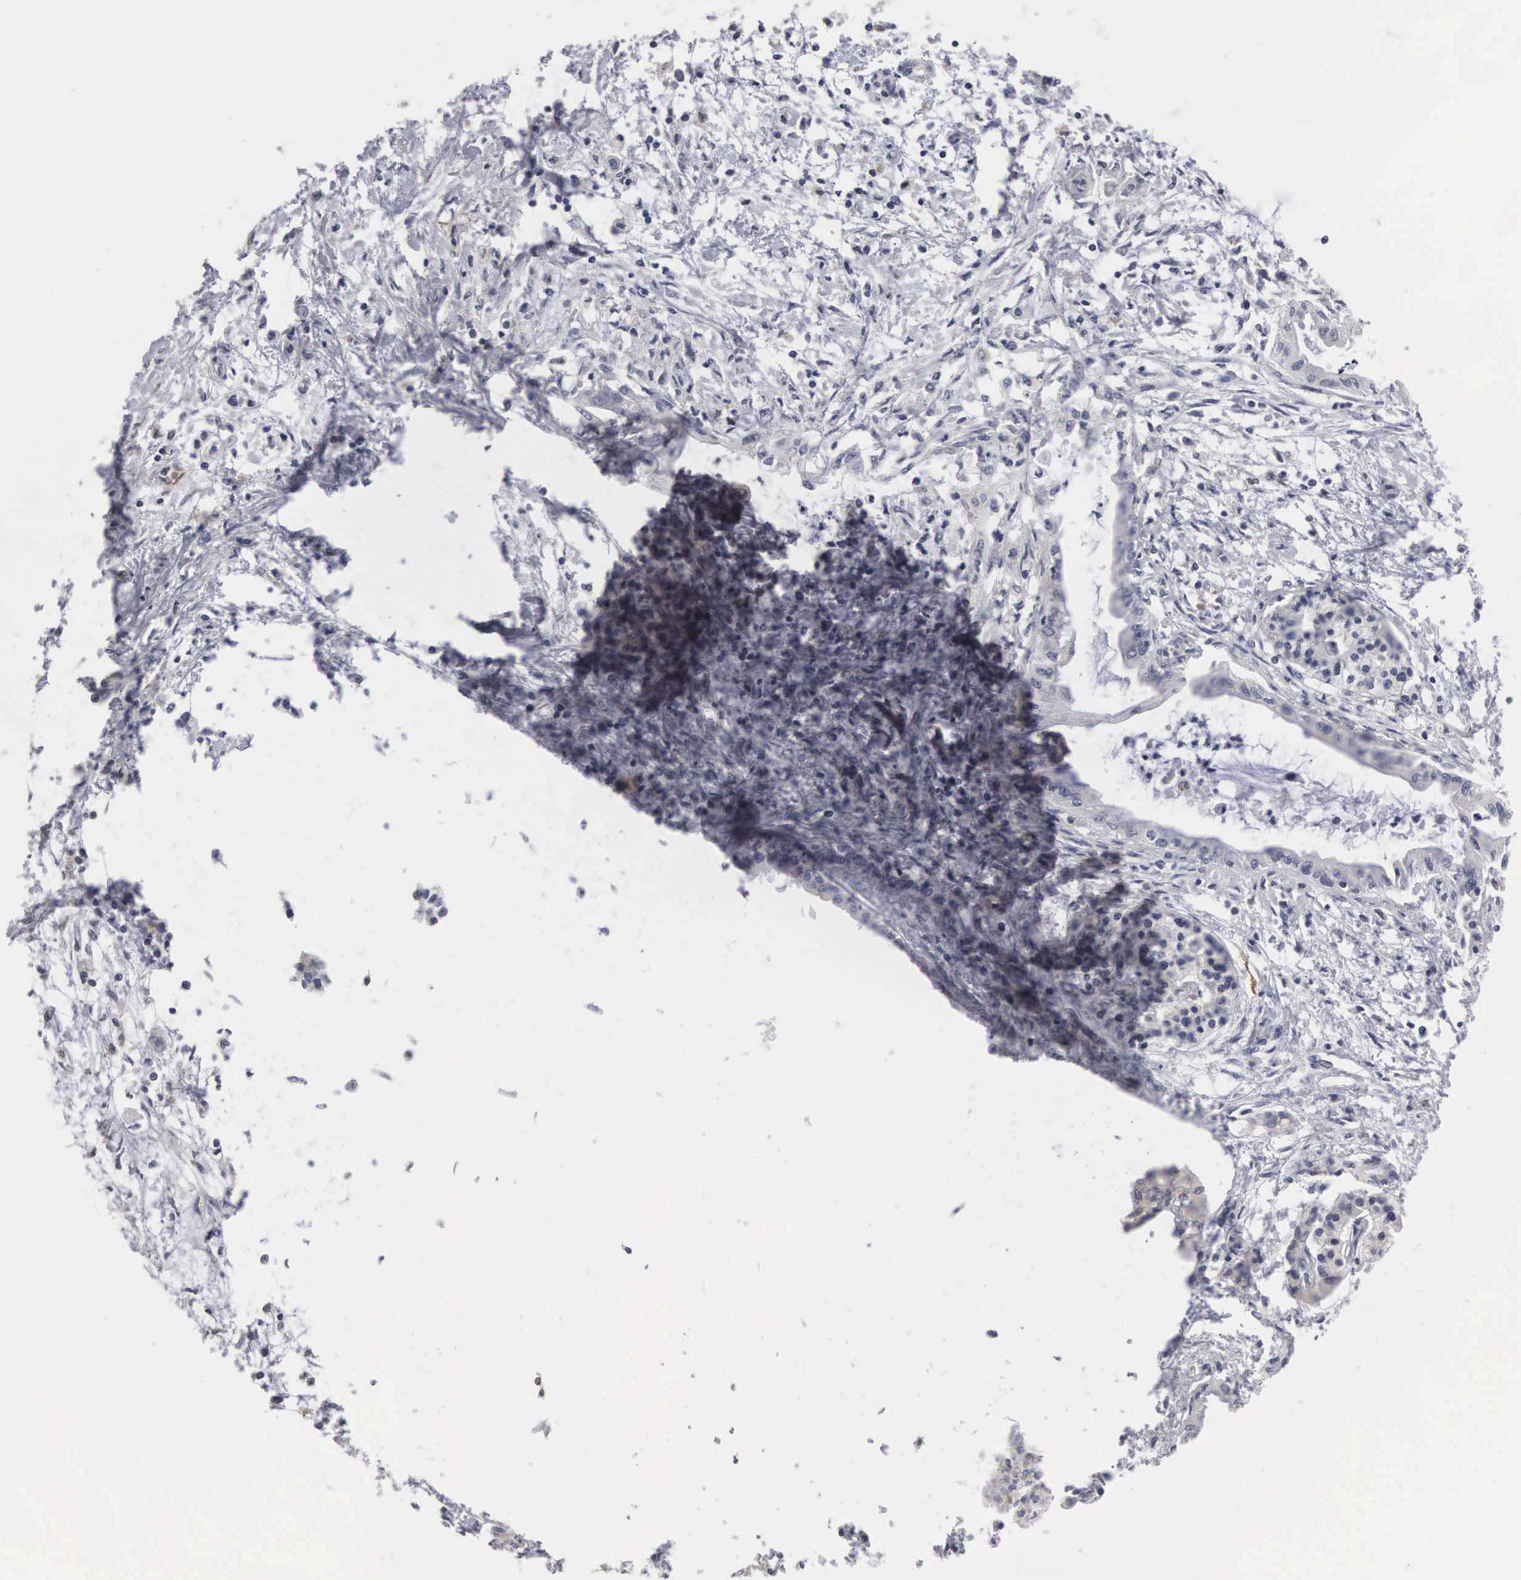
{"staining": {"intensity": "negative", "quantity": "none", "location": "none"}, "tissue": "pancreatic cancer", "cell_type": "Tumor cells", "image_type": "cancer", "snomed": [{"axis": "morphology", "description": "Adenocarcinoma, NOS"}, {"axis": "topography", "description": "Pancreas"}], "caption": "This is an immunohistochemistry micrograph of pancreatic adenocarcinoma. There is no positivity in tumor cells.", "gene": "HMOX1", "patient": {"sex": "female", "age": 64}}